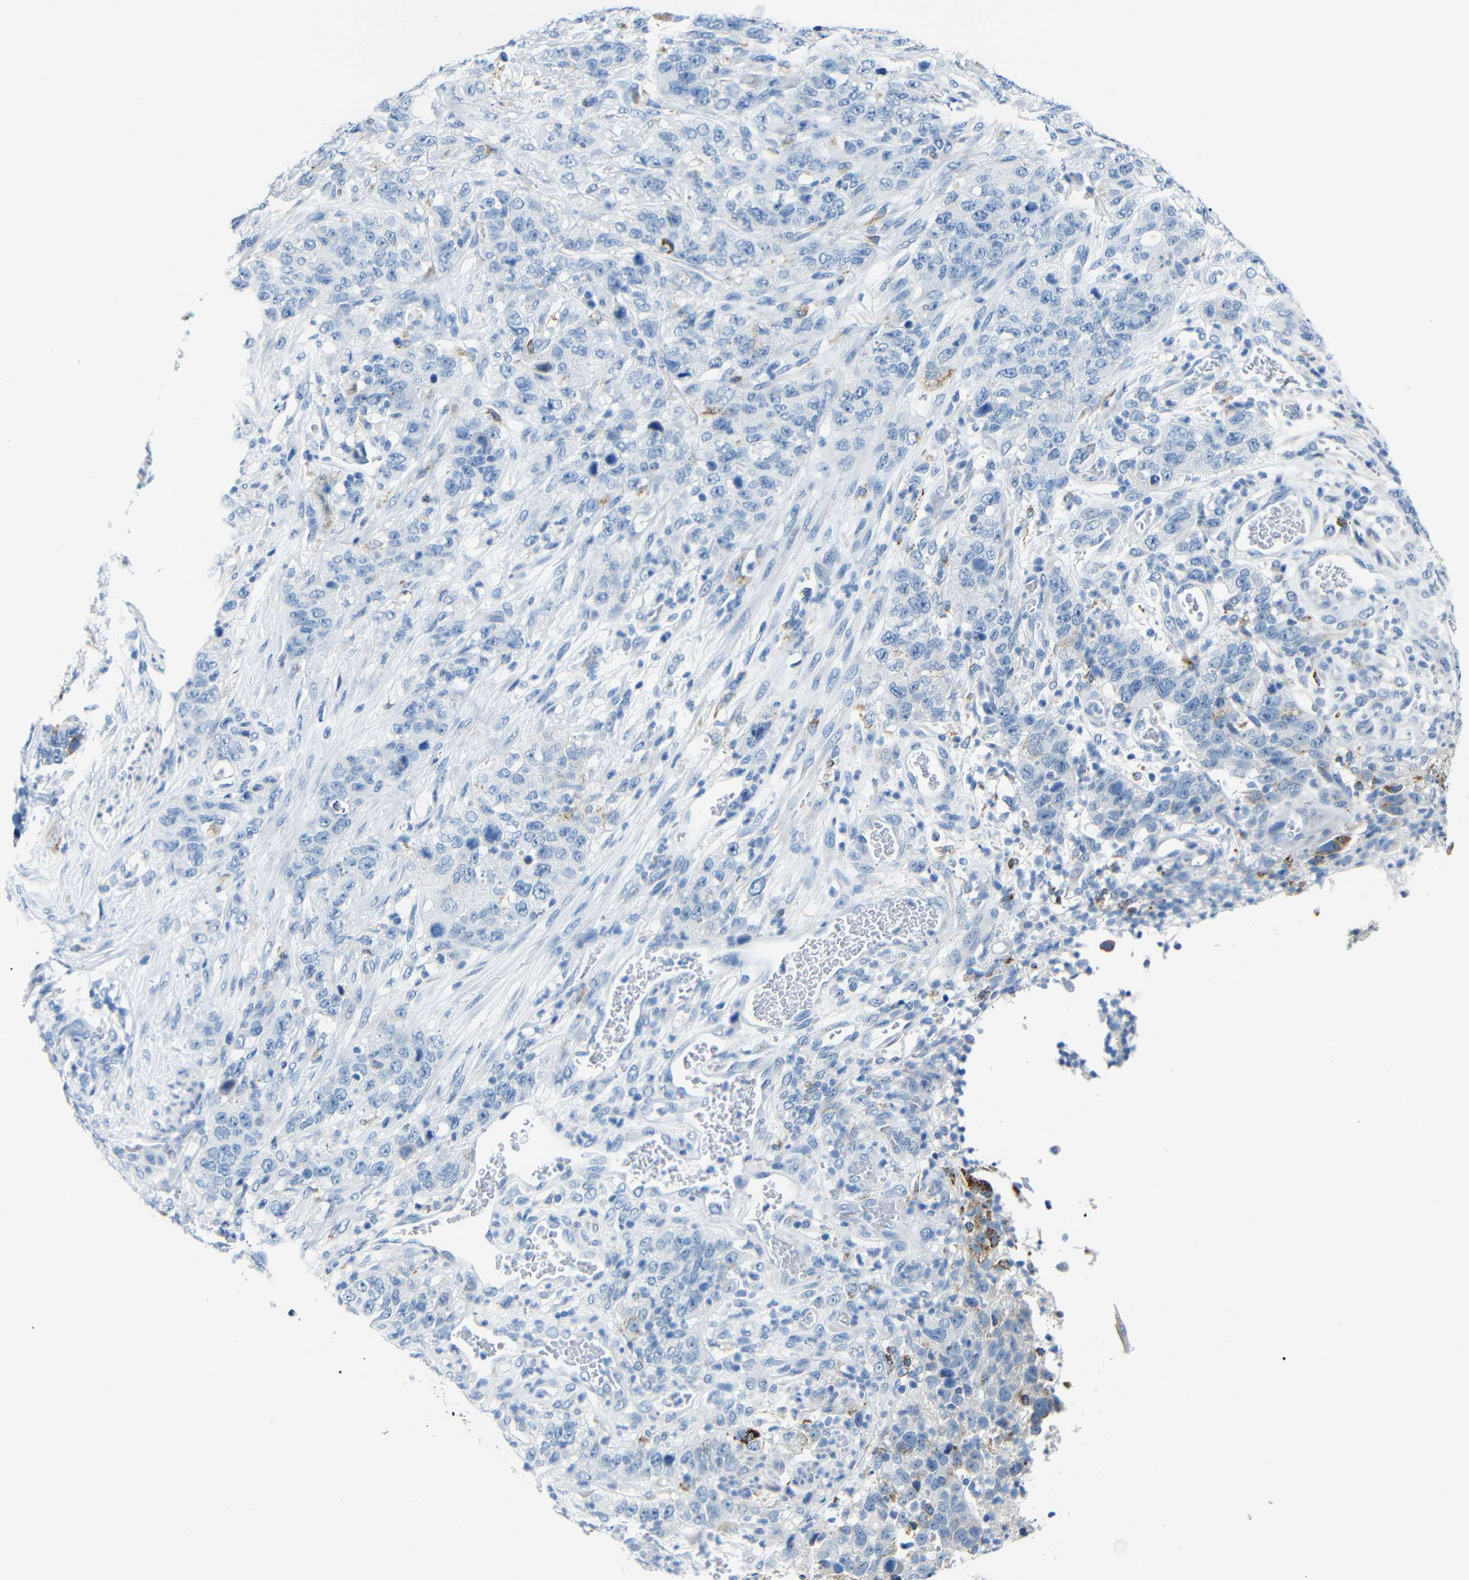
{"staining": {"intensity": "moderate", "quantity": "<25%", "location": "cytoplasmic/membranous"}, "tissue": "stomach cancer", "cell_type": "Tumor cells", "image_type": "cancer", "snomed": [{"axis": "morphology", "description": "Adenocarcinoma, NOS"}, {"axis": "topography", "description": "Stomach"}], "caption": "Immunohistochemical staining of adenocarcinoma (stomach) reveals low levels of moderate cytoplasmic/membranous staining in approximately <25% of tumor cells. The staining was performed using DAB (3,3'-diaminobenzidine), with brown indicating positive protein expression. Nuclei are stained blue with hematoxylin.", "gene": "C15orf48", "patient": {"sex": "male", "age": 48}}